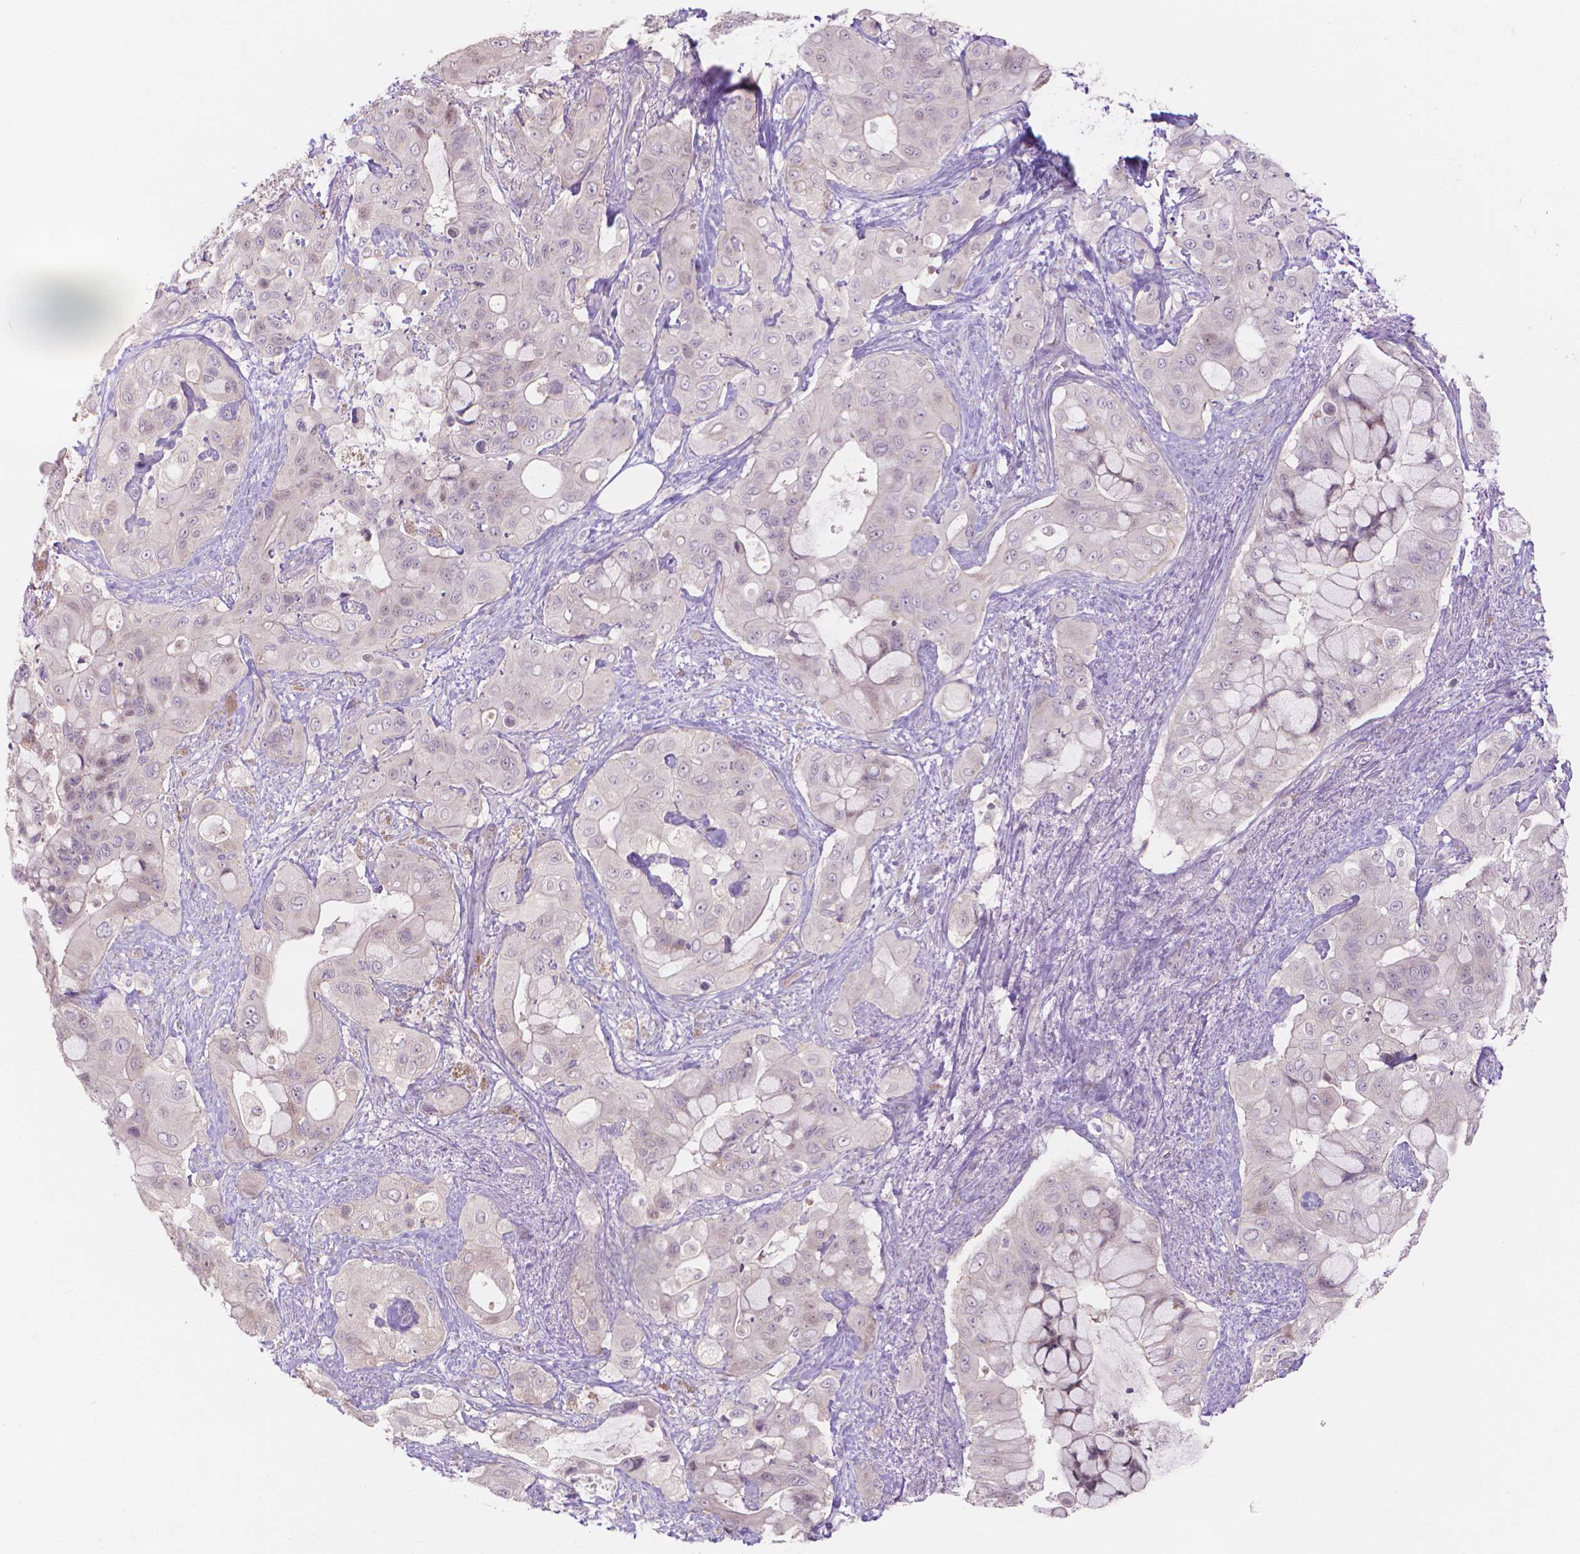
{"staining": {"intensity": "negative", "quantity": "none", "location": "none"}, "tissue": "pancreatic cancer", "cell_type": "Tumor cells", "image_type": "cancer", "snomed": [{"axis": "morphology", "description": "Adenocarcinoma, NOS"}, {"axis": "topography", "description": "Pancreas"}], "caption": "Immunohistochemistry histopathology image of neoplastic tissue: pancreatic cancer (adenocarcinoma) stained with DAB (3,3'-diaminobenzidine) exhibits no significant protein positivity in tumor cells.", "gene": "PRDM13", "patient": {"sex": "male", "age": 71}}